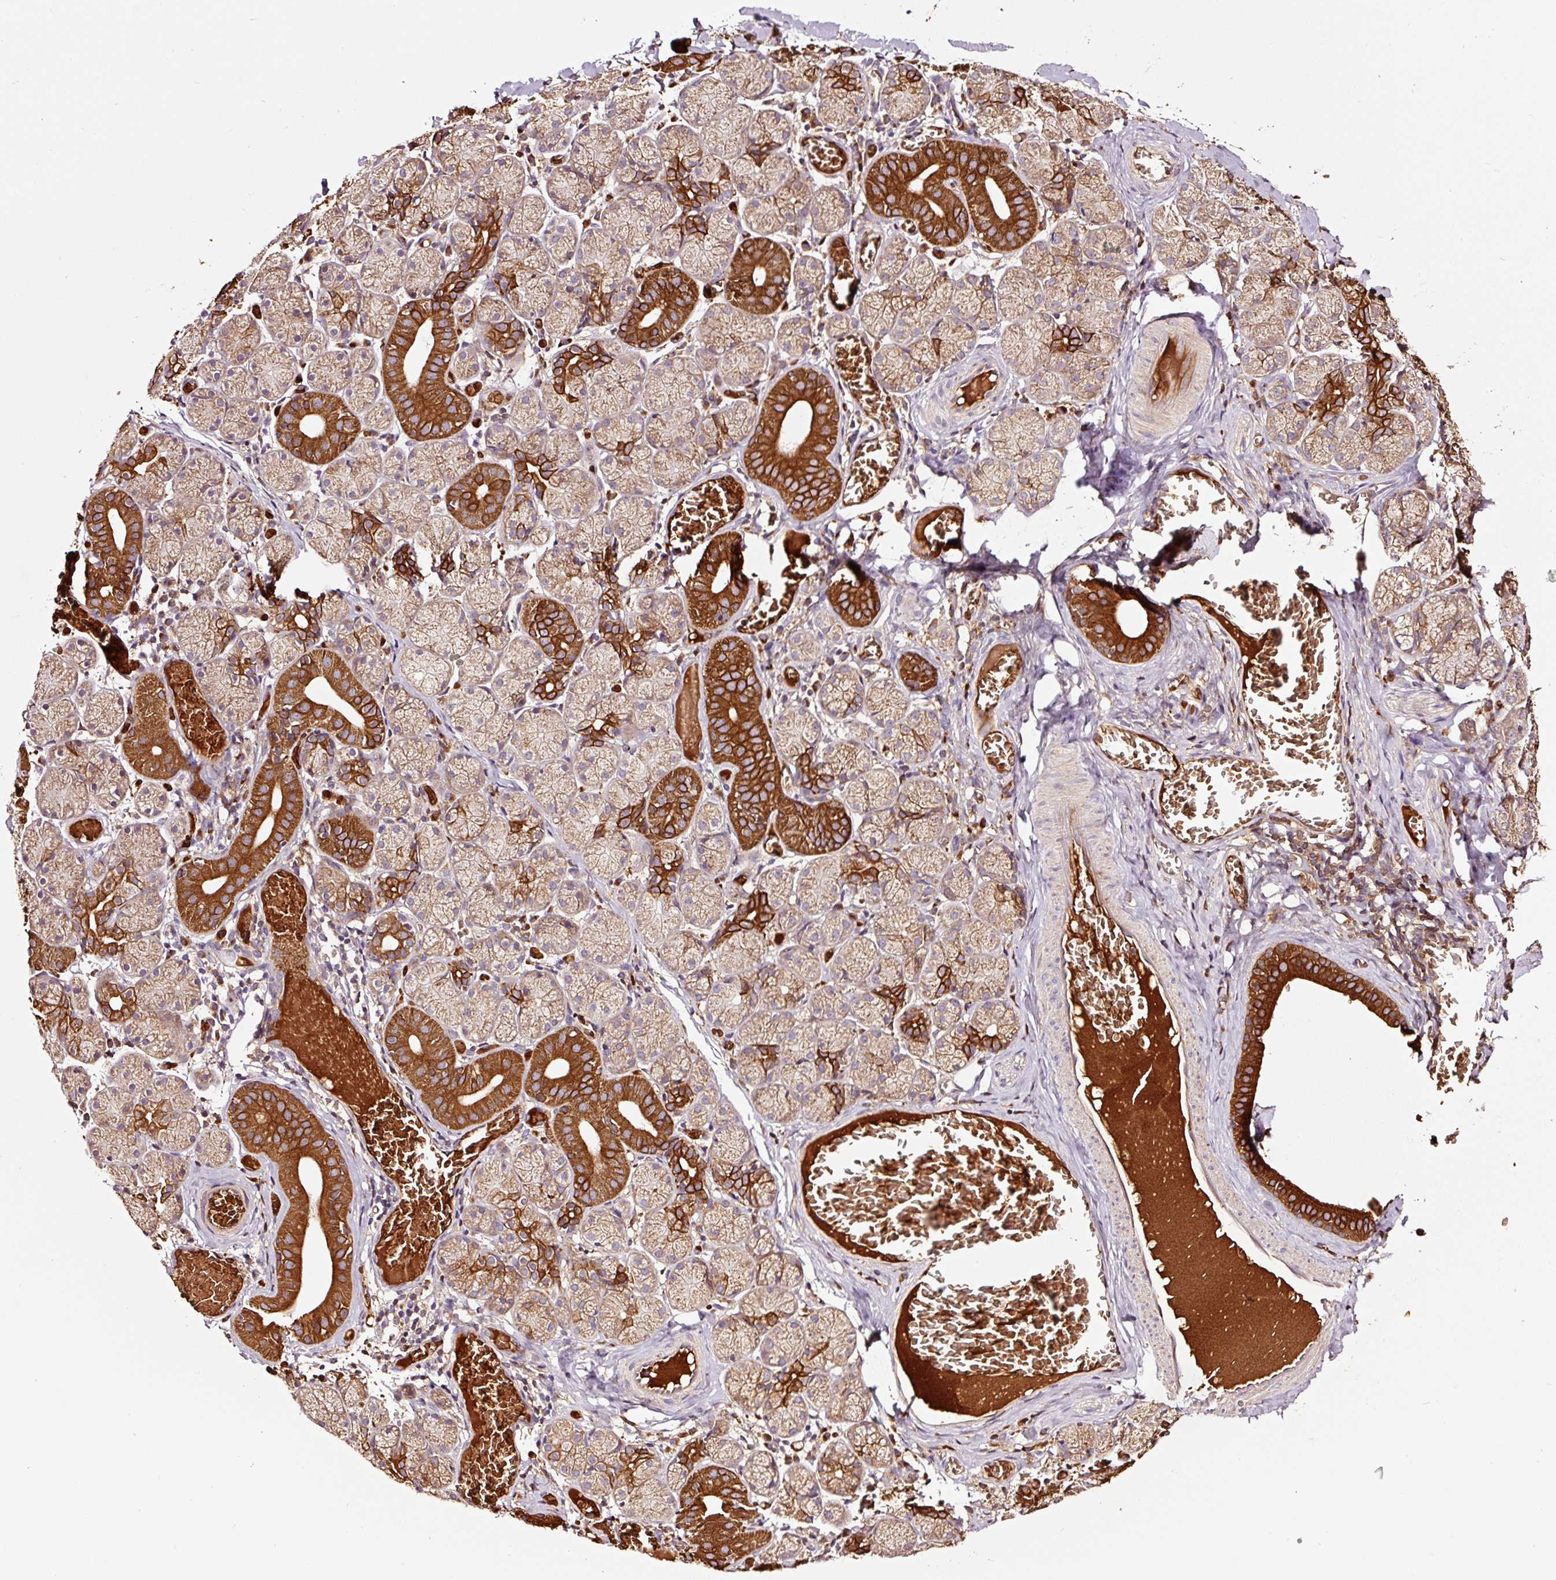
{"staining": {"intensity": "strong", "quantity": "25%-75%", "location": "cytoplasmic/membranous"}, "tissue": "salivary gland", "cell_type": "Glandular cells", "image_type": "normal", "snomed": [{"axis": "morphology", "description": "Normal tissue, NOS"}, {"axis": "topography", "description": "Salivary gland"}], "caption": "Salivary gland stained for a protein (brown) displays strong cytoplasmic/membranous positive expression in approximately 25%-75% of glandular cells.", "gene": "PGLYRP2", "patient": {"sex": "female", "age": 24}}